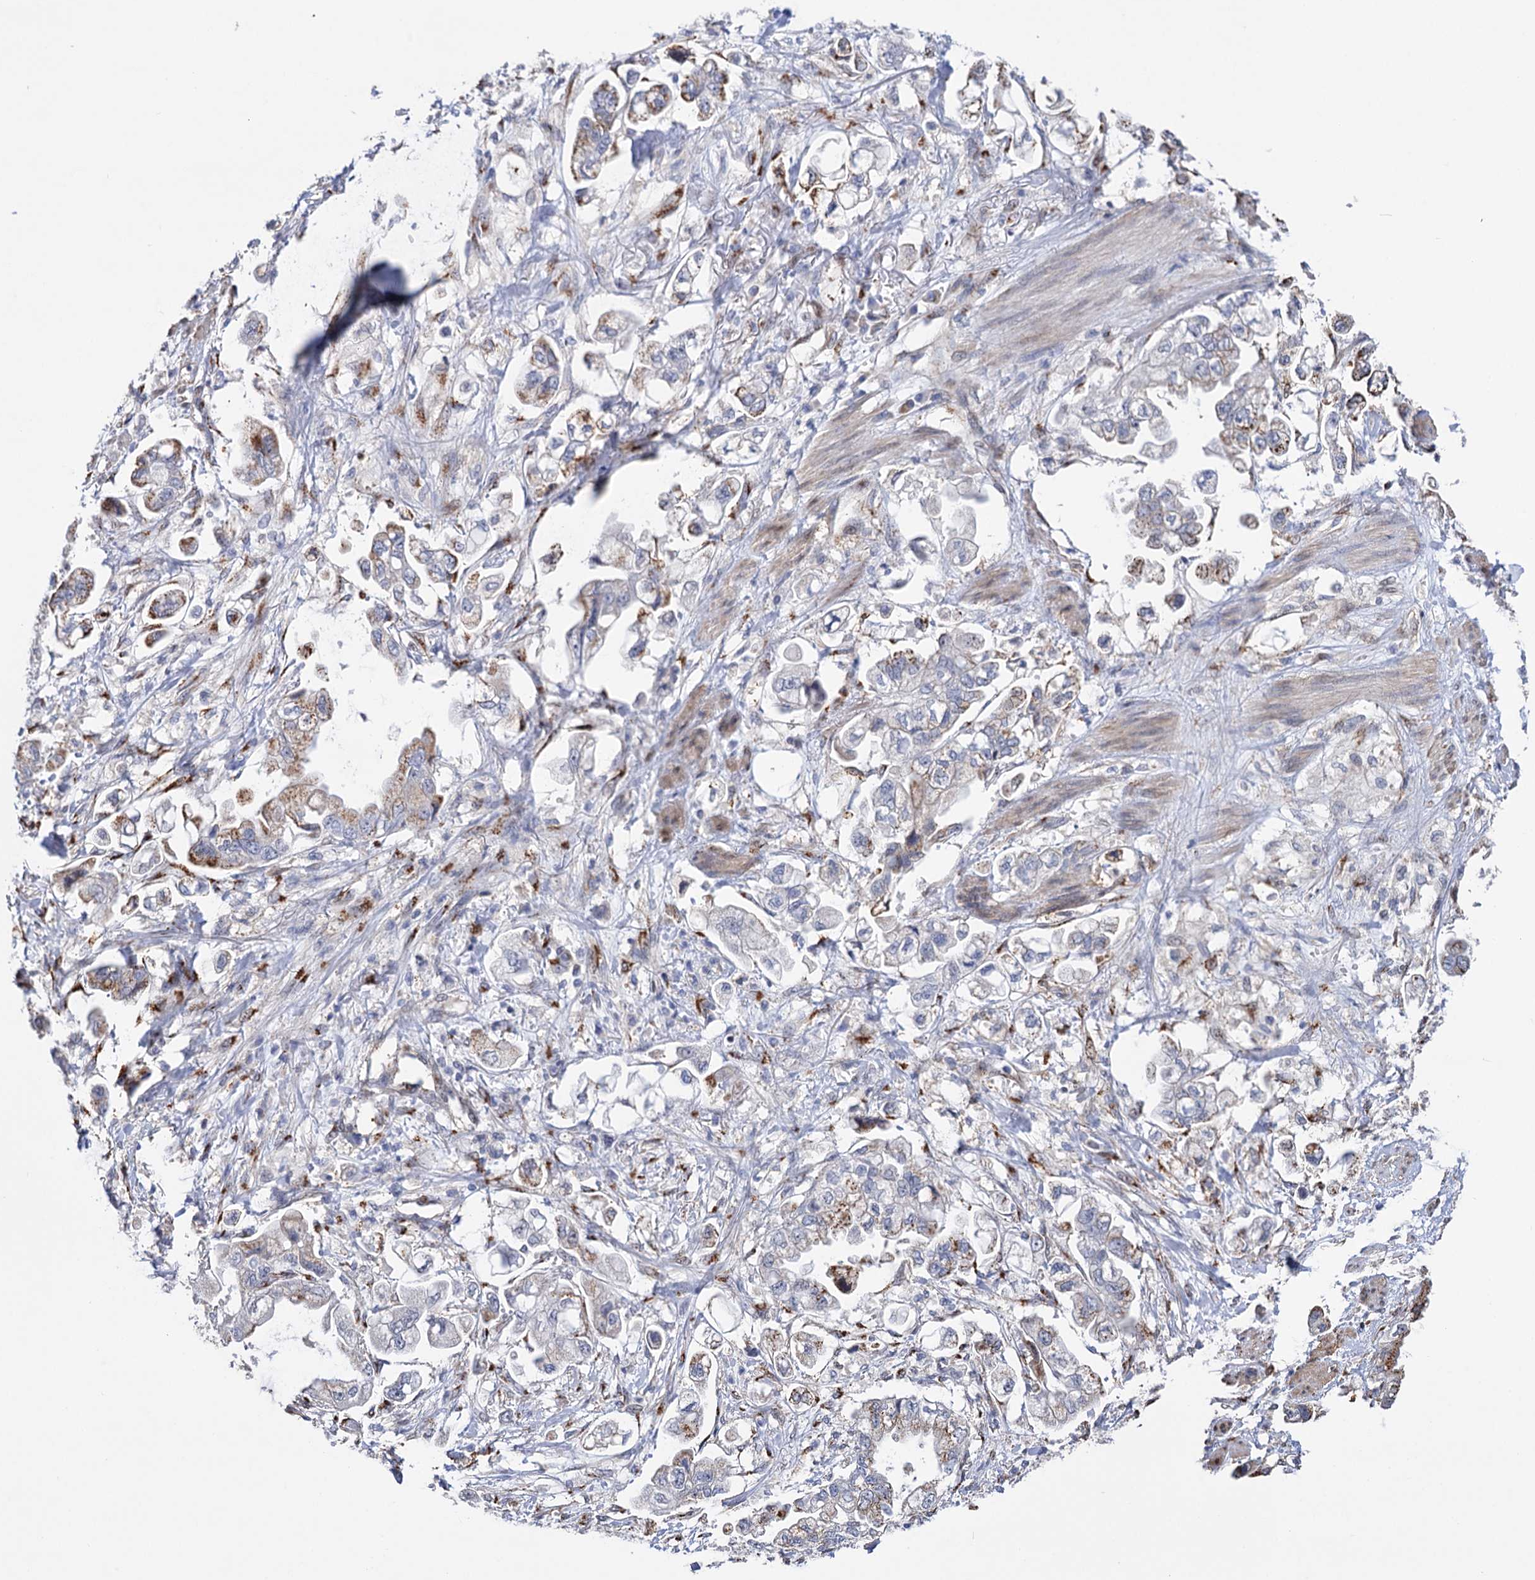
{"staining": {"intensity": "moderate", "quantity": "<25%", "location": "cytoplasmic/membranous"}, "tissue": "stomach cancer", "cell_type": "Tumor cells", "image_type": "cancer", "snomed": [{"axis": "morphology", "description": "Adenocarcinoma, NOS"}, {"axis": "topography", "description": "Stomach"}], "caption": "Brown immunohistochemical staining in stomach cancer (adenocarcinoma) demonstrates moderate cytoplasmic/membranous staining in about <25% of tumor cells.", "gene": "C11orf96", "patient": {"sex": "male", "age": 62}}